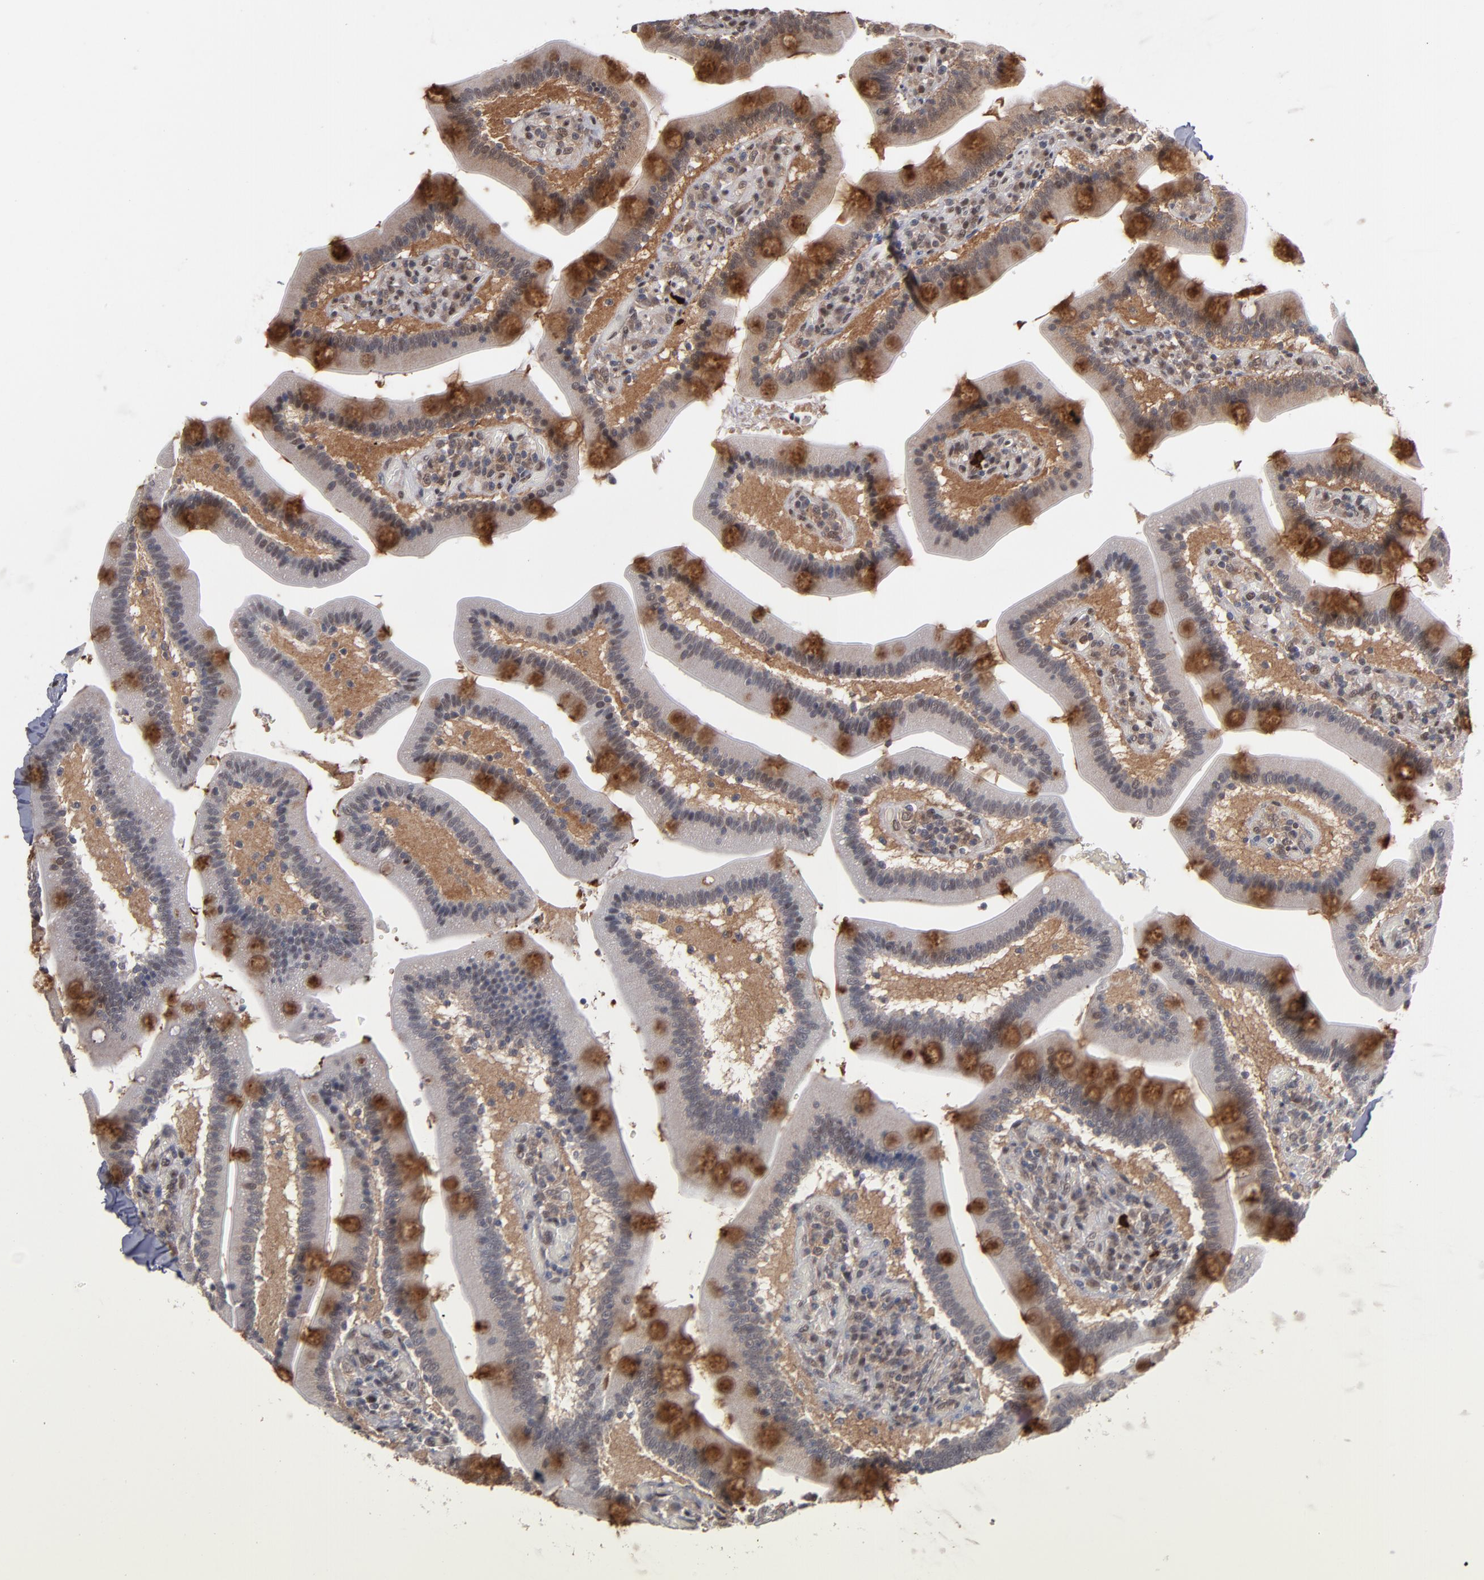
{"staining": {"intensity": "moderate", "quantity": ">75%", "location": "cytoplasmic/membranous"}, "tissue": "duodenum", "cell_type": "Glandular cells", "image_type": "normal", "snomed": [{"axis": "morphology", "description": "Normal tissue, NOS"}, {"axis": "topography", "description": "Duodenum"}], "caption": "The histopathology image reveals immunohistochemical staining of unremarkable duodenum. There is moderate cytoplasmic/membranous expression is present in approximately >75% of glandular cells.", "gene": "HUWE1", "patient": {"sex": "male", "age": 66}}